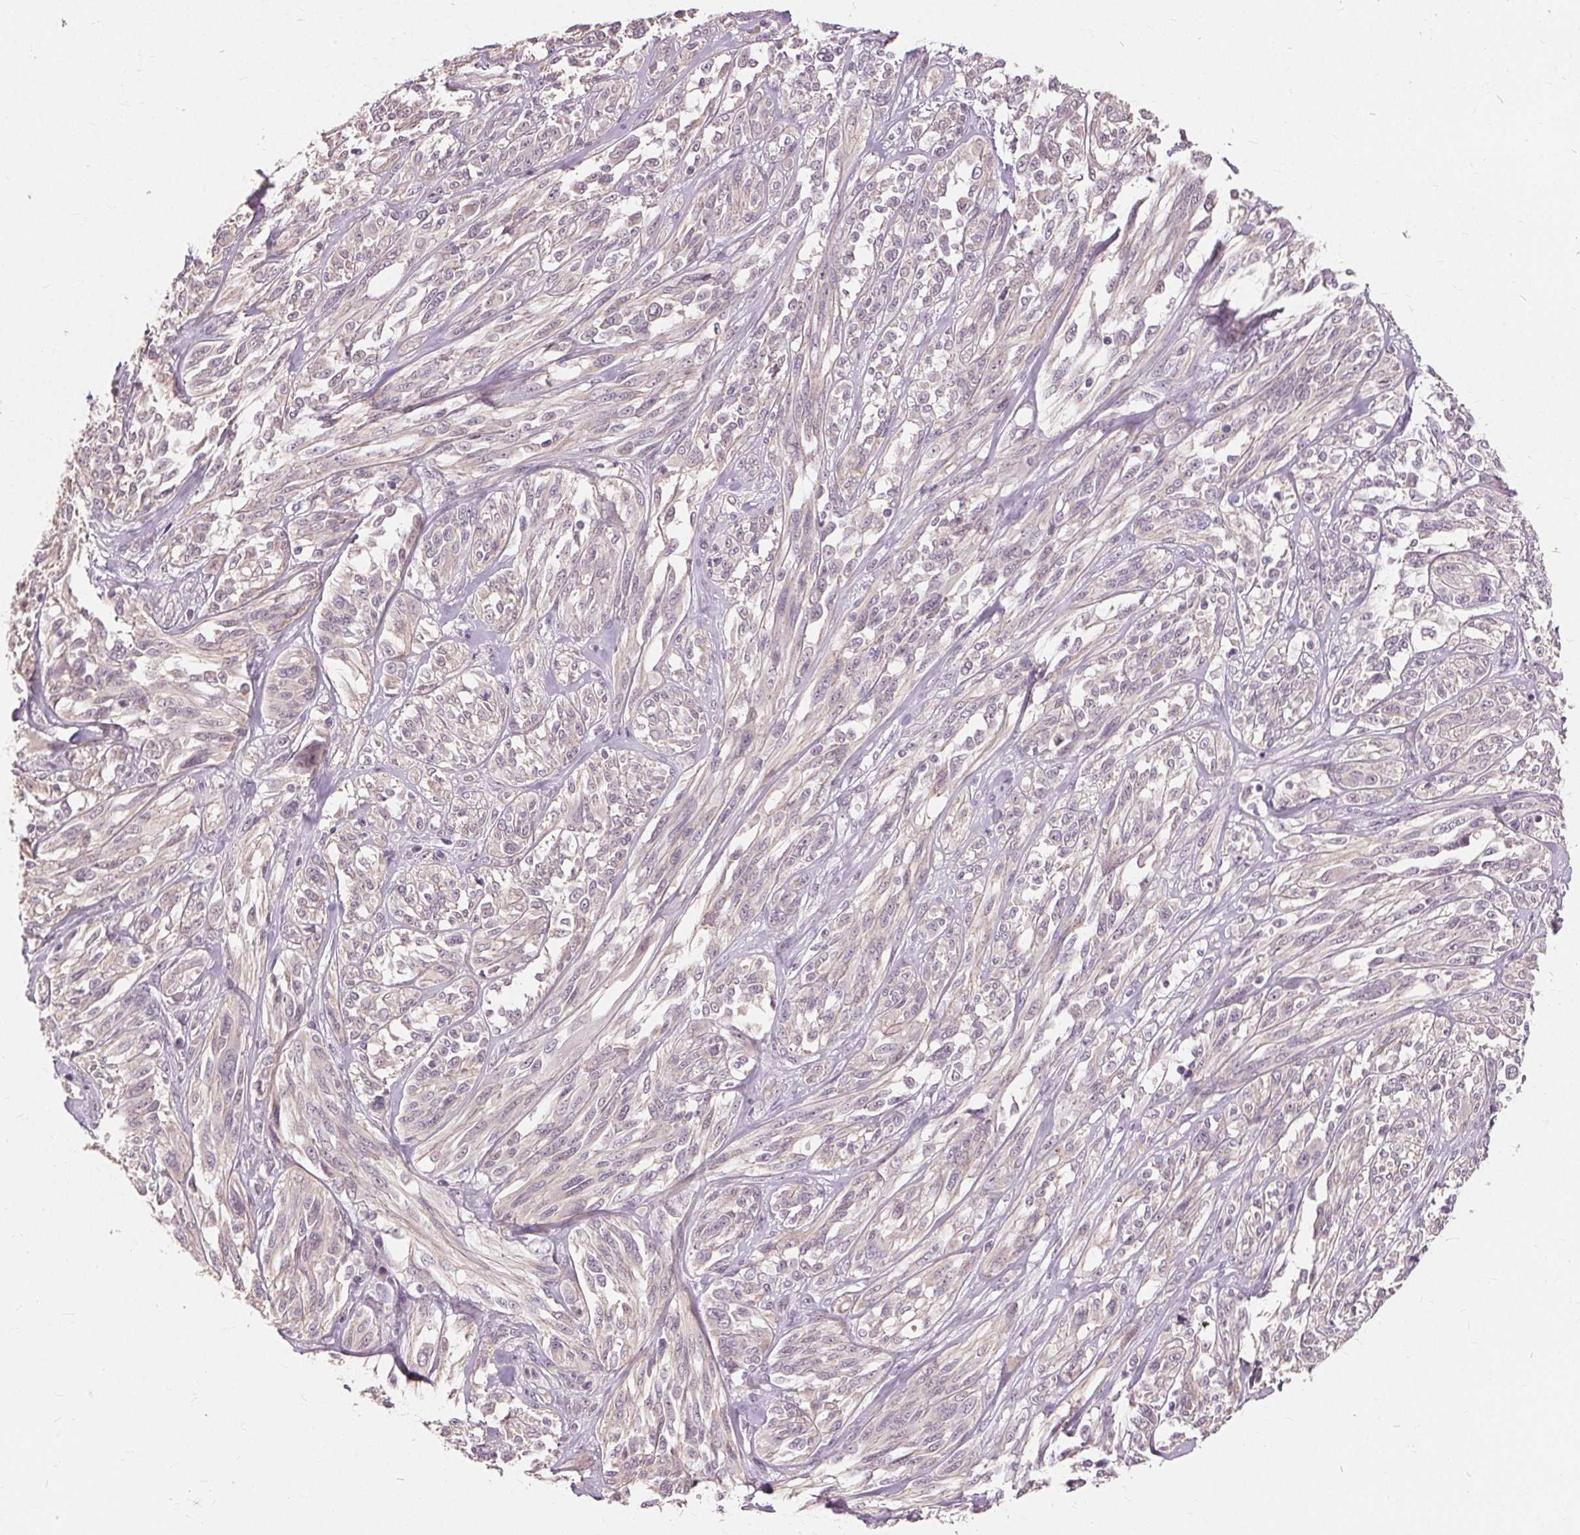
{"staining": {"intensity": "negative", "quantity": "none", "location": "none"}, "tissue": "melanoma", "cell_type": "Tumor cells", "image_type": "cancer", "snomed": [{"axis": "morphology", "description": "Malignant melanoma, NOS"}, {"axis": "topography", "description": "Skin"}], "caption": "Tumor cells are negative for brown protein staining in malignant melanoma.", "gene": "SIGLEC6", "patient": {"sex": "female", "age": 91}}